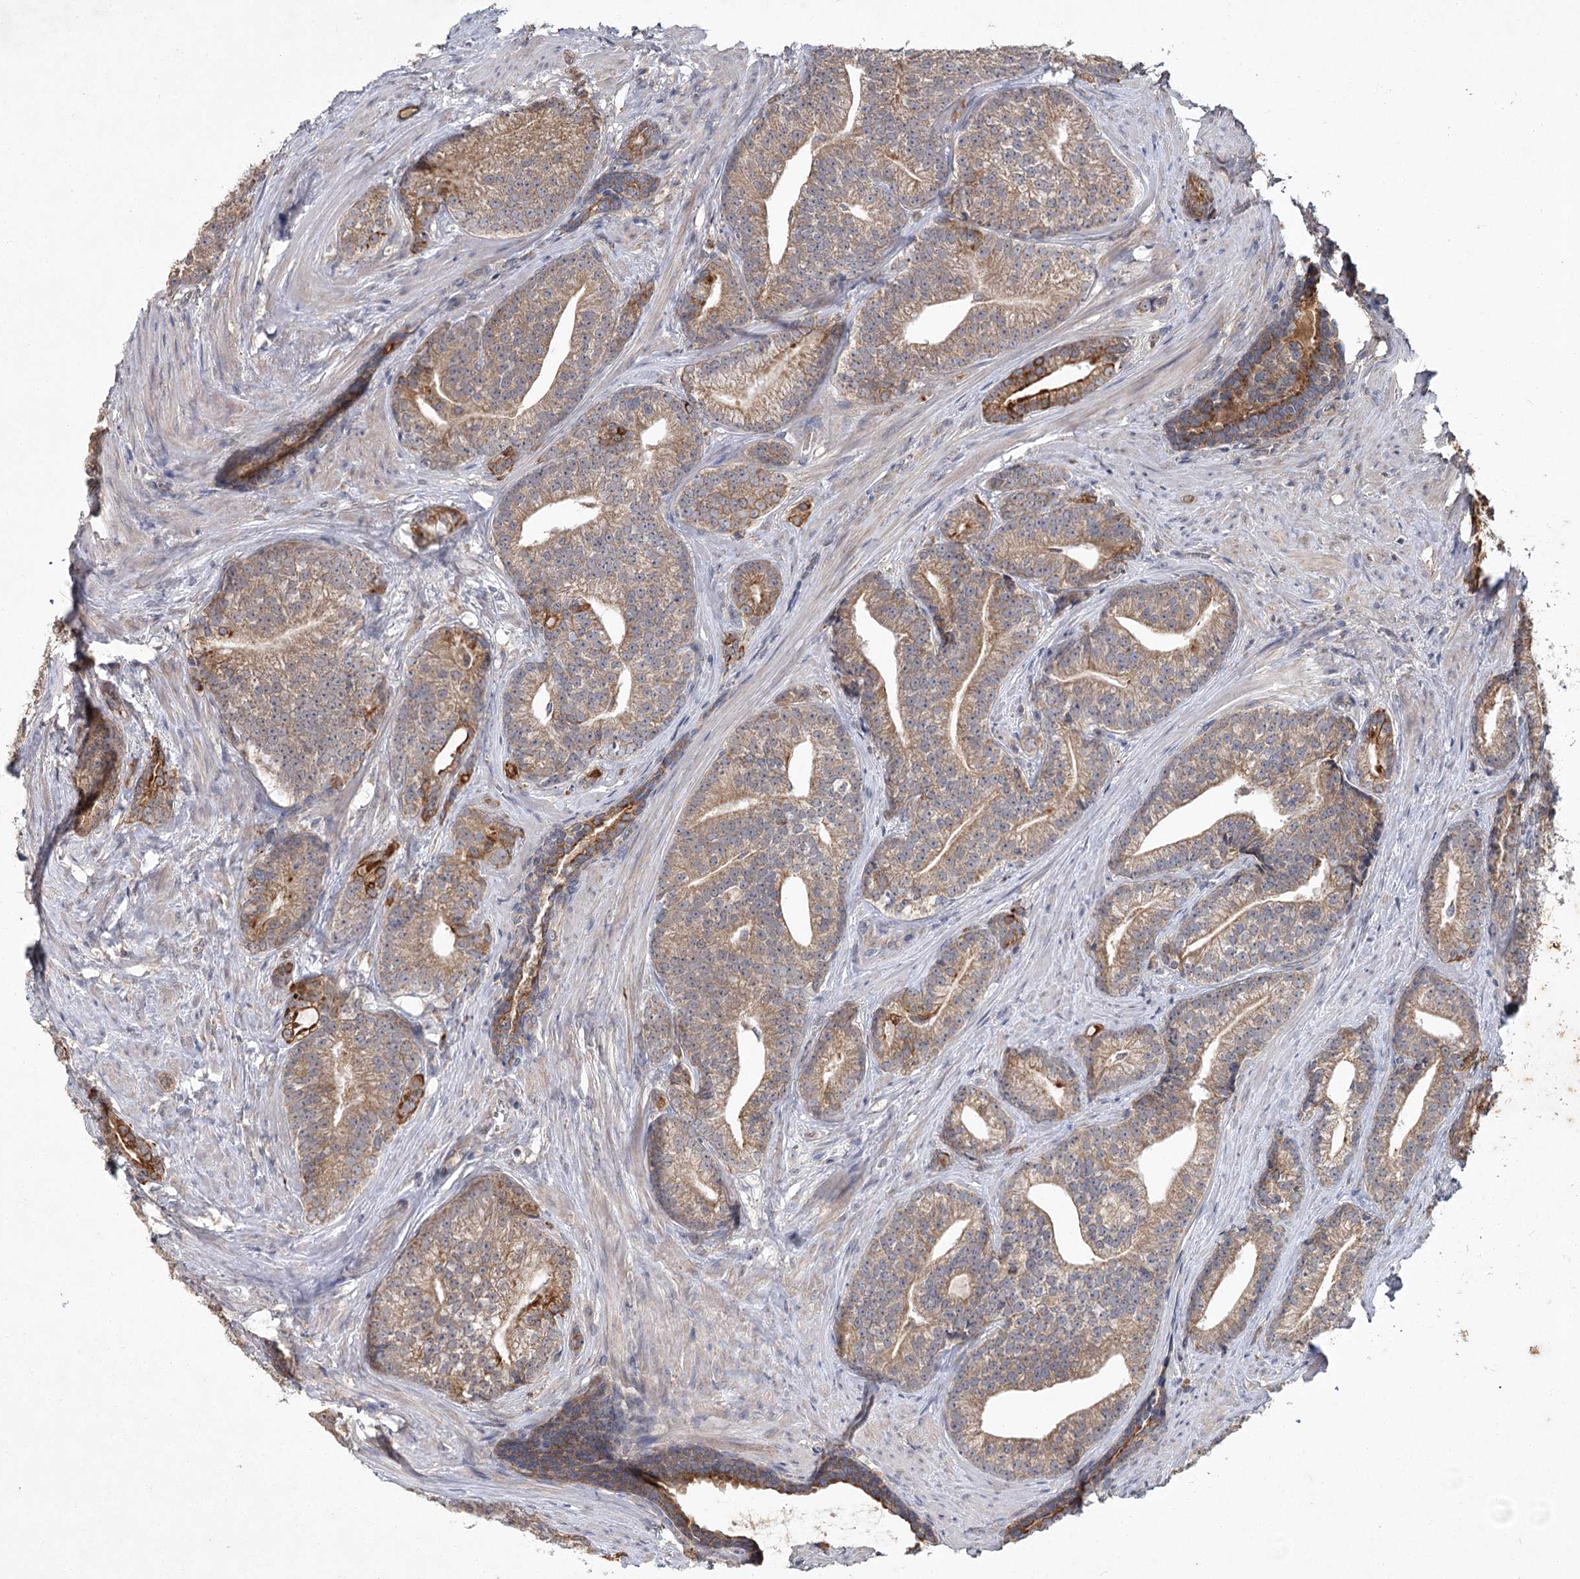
{"staining": {"intensity": "moderate", "quantity": "25%-75%", "location": "cytoplasmic/membranous"}, "tissue": "prostate cancer", "cell_type": "Tumor cells", "image_type": "cancer", "snomed": [{"axis": "morphology", "description": "Adenocarcinoma, Low grade"}, {"axis": "topography", "description": "Prostate"}], "caption": "Immunohistochemistry (DAB) staining of human prostate cancer displays moderate cytoplasmic/membranous protein expression in approximately 25%-75% of tumor cells.", "gene": "MFN1", "patient": {"sex": "male", "age": 71}}